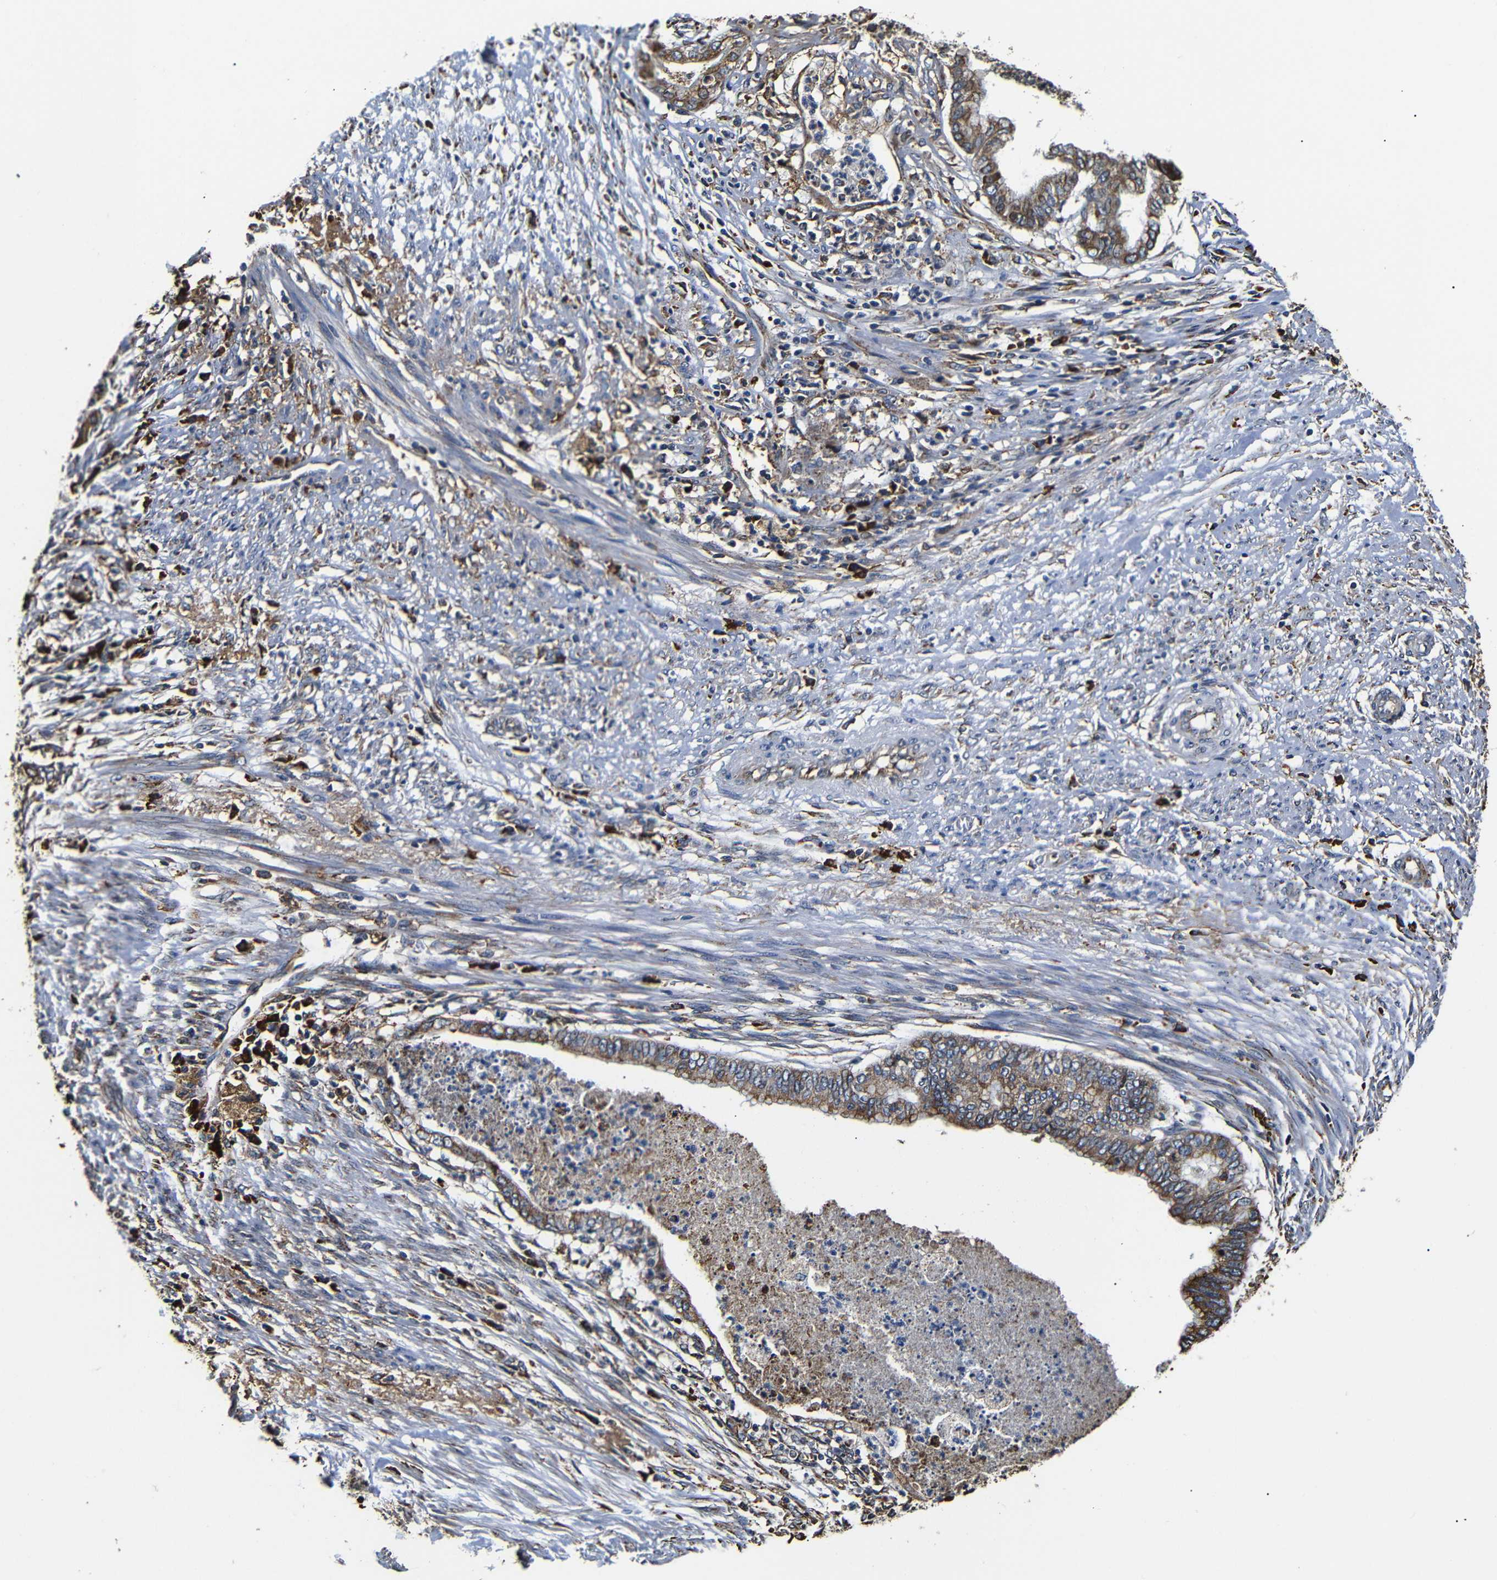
{"staining": {"intensity": "moderate", "quantity": ">75%", "location": "cytoplasmic/membranous"}, "tissue": "endometrial cancer", "cell_type": "Tumor cells", "image_type": "cancer", "snomed": [{"axis": "morphology", "description": "Necrosis, NOS"}, {"axis": "morphology", "description": "Adenocarcinoma, NOS"}, {"axis": "topography", "description": "Endometrium"}], "caption": "Adenocarcinoma (endometrial) stained with DAB IHC demonstrates medium levels of moderate cytoplasmic/membranous positivity in about >75% of tumor cells.", "gene": "HHIP", "patient": {"sex": "female", "age": 79}}